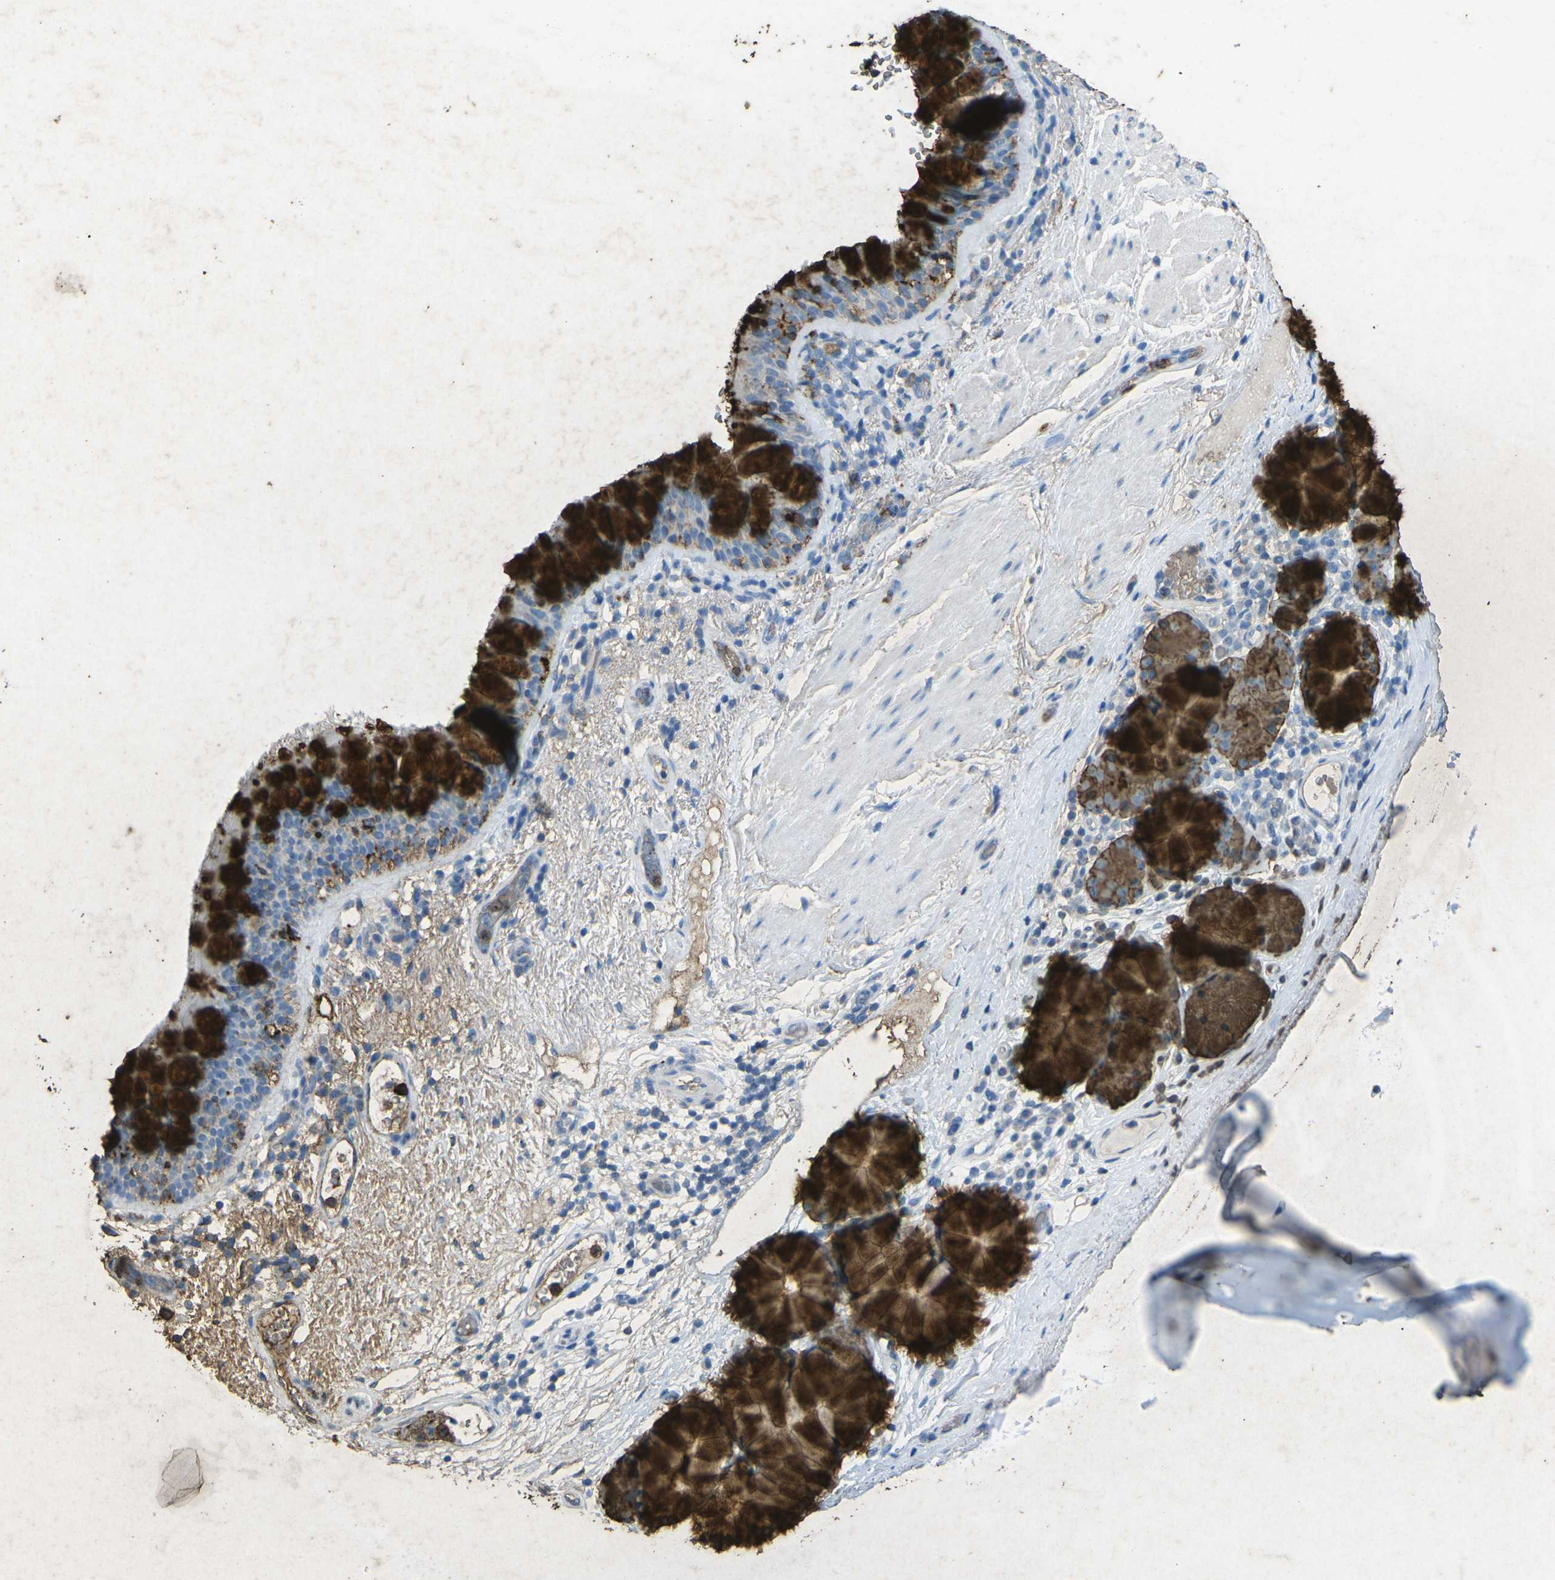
{"staining": {"intensity": "strong", "quantity": "25%-75%", "location": "cytoplasmic/membranous"}, "tissue": "bronchus", "cell_type": "Respiratory epithelial cells", "image_type": "normal", "snomed": [{"axis": "morphology", "description": "Normal tissue, NOS"}, {"axis": "morphology", "description": "Inflammation, NOS"}, {"axis": "topography", "description": "Cartilage tissue"}, {"axis": "topography", "description": "Bronchus"}], "caption": "This photomicrograph displays IHC staining of normal human bronchus, with high strong cytoplasmic/membranous expression in approximately 25%-75% of respiratory epithelial cells.", "gene": "CTAGE1", "patient": {"sex": "male", "age": 77}}